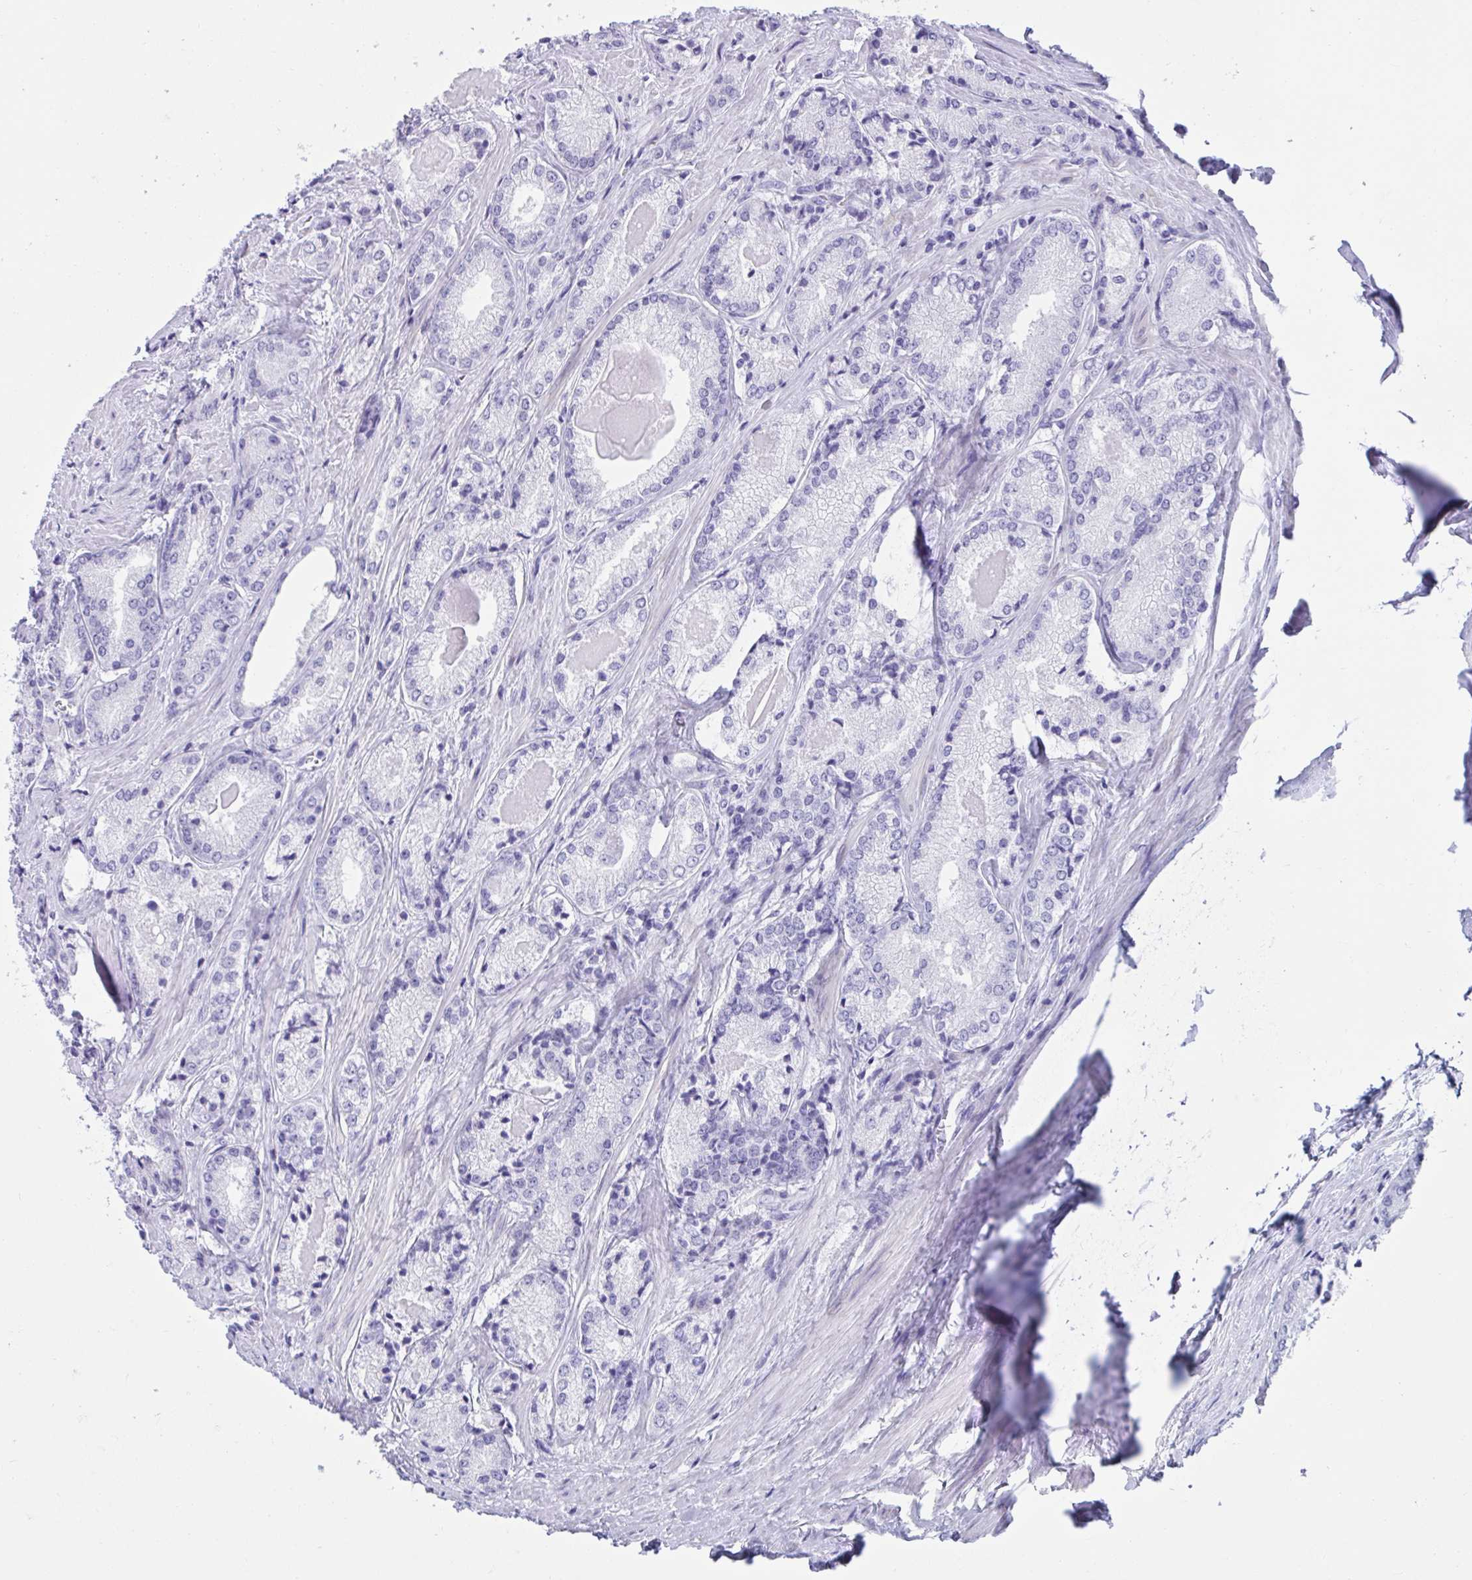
{"staining": {"intensity": "negative", "quantity": "none", "location": "none"}, "tissue": "prostate cancer", "cell_type": "Tumor cells", "image_type": "cancer", "snomed": [{"axis": "morphology", "description": "Adenocarcinoma, NOS"}, {"axis": "morphology", "description": "Adenocarcinoma, Low grade"}, {"axis": "topography", "description": "Prostate"}], "caption": "This is an IHC photomicrograph of prostate adenocarcinoma. There is no staining in tumor cells.", "gene": "TMEM35A", "patient": {"sex": "male", "age": 68}}